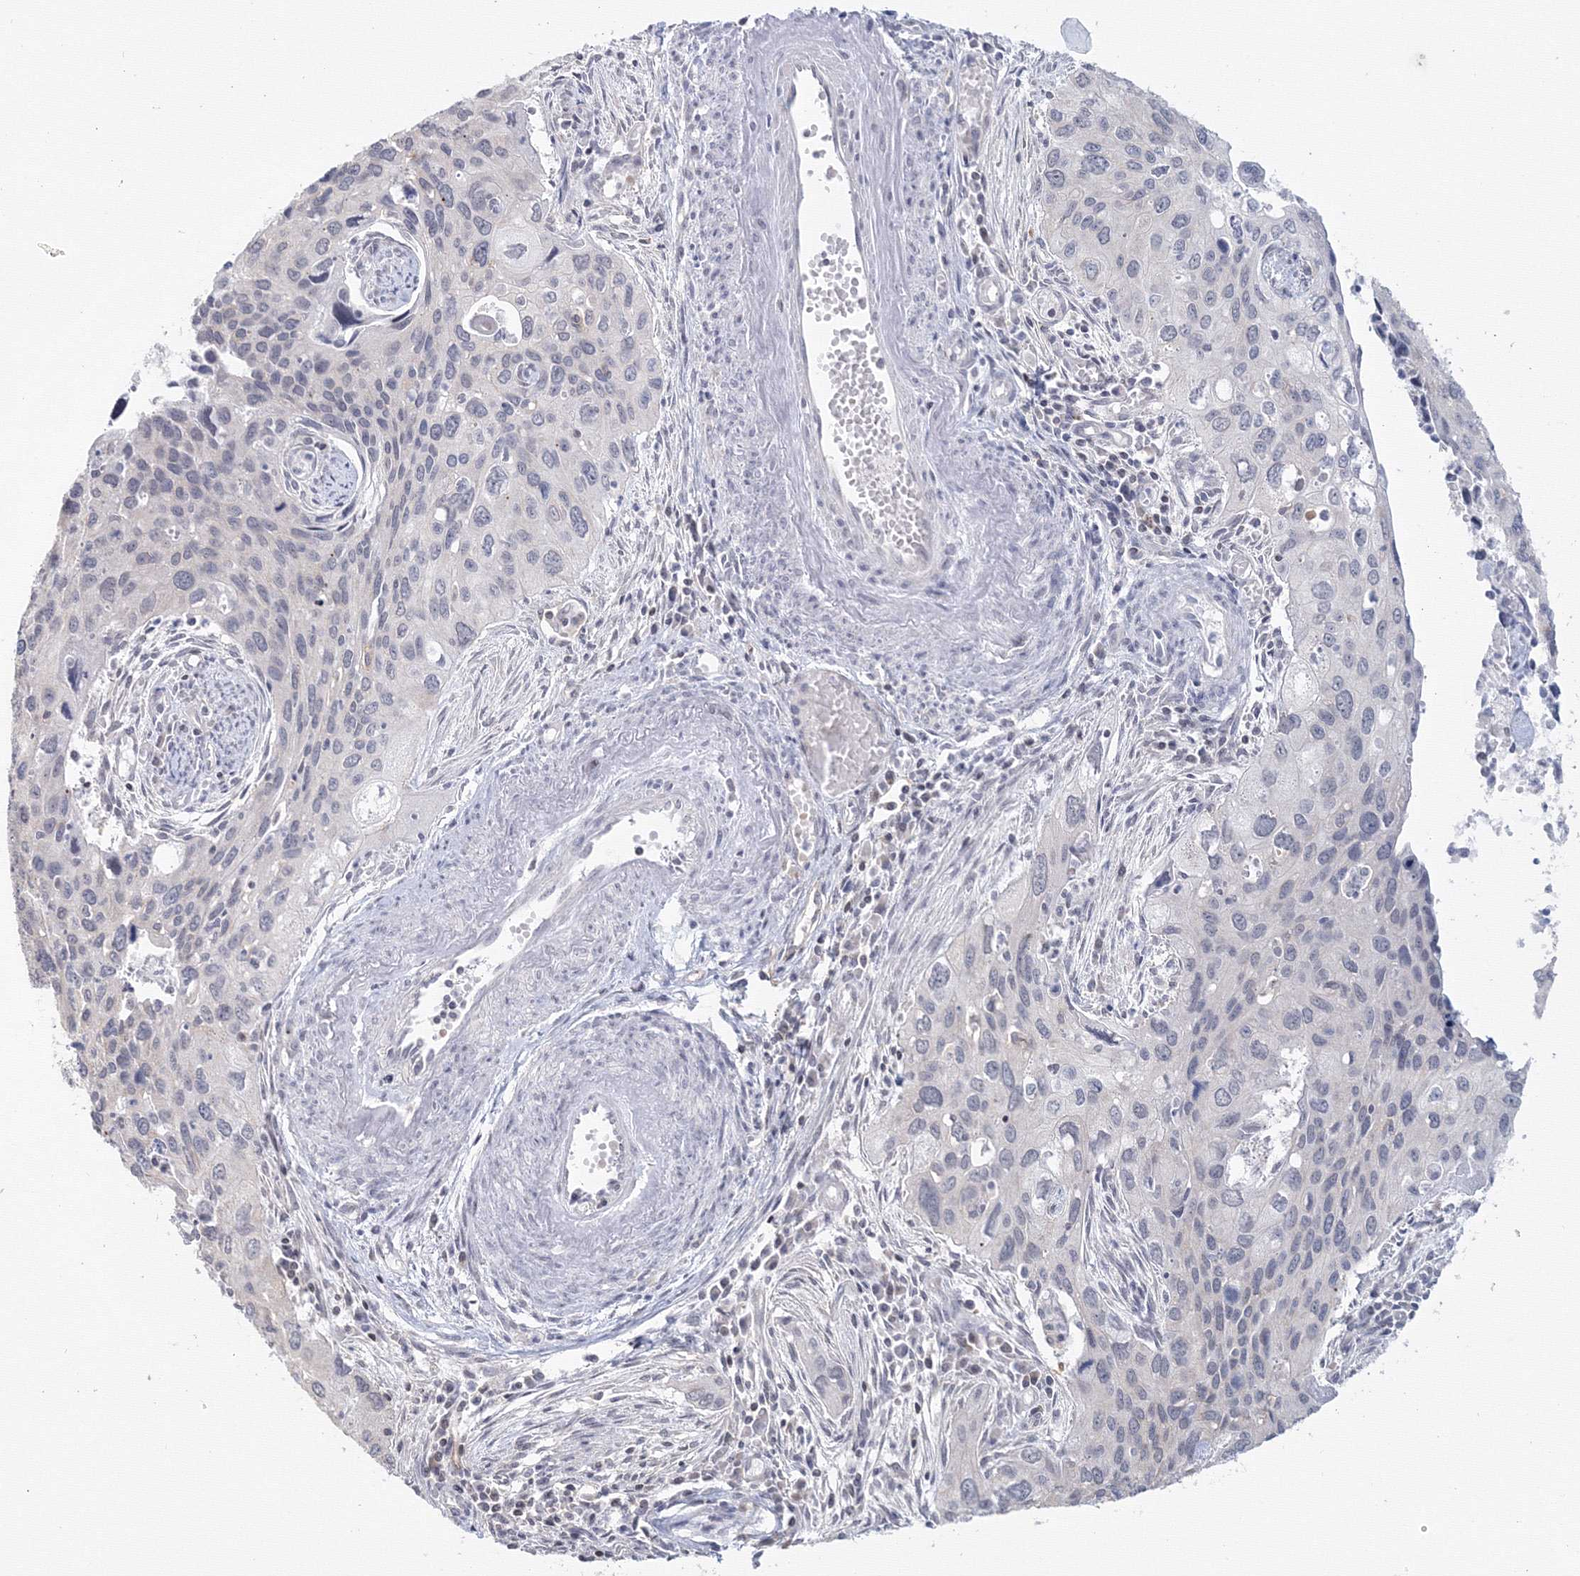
{"staining": {"intensity": "negative", "quantity": "none", "location": "none"}, "tissue": "cervical cancer", "cell_type": "Tumor cells", "image_type": "cancer", "snomed": [{"axis": "morphology", "description": "Squamous cell carcinoma, NOS"}, {"axis": "topography", "description": "Cervix"}], "caption": "A high-resolution photomicrograph shows IHC staining of cervical cancer, which exhibits no significant positivity in tumor cells.", "gene": "SLC7A7", "patient": {"sex": "female", "age": 55}}